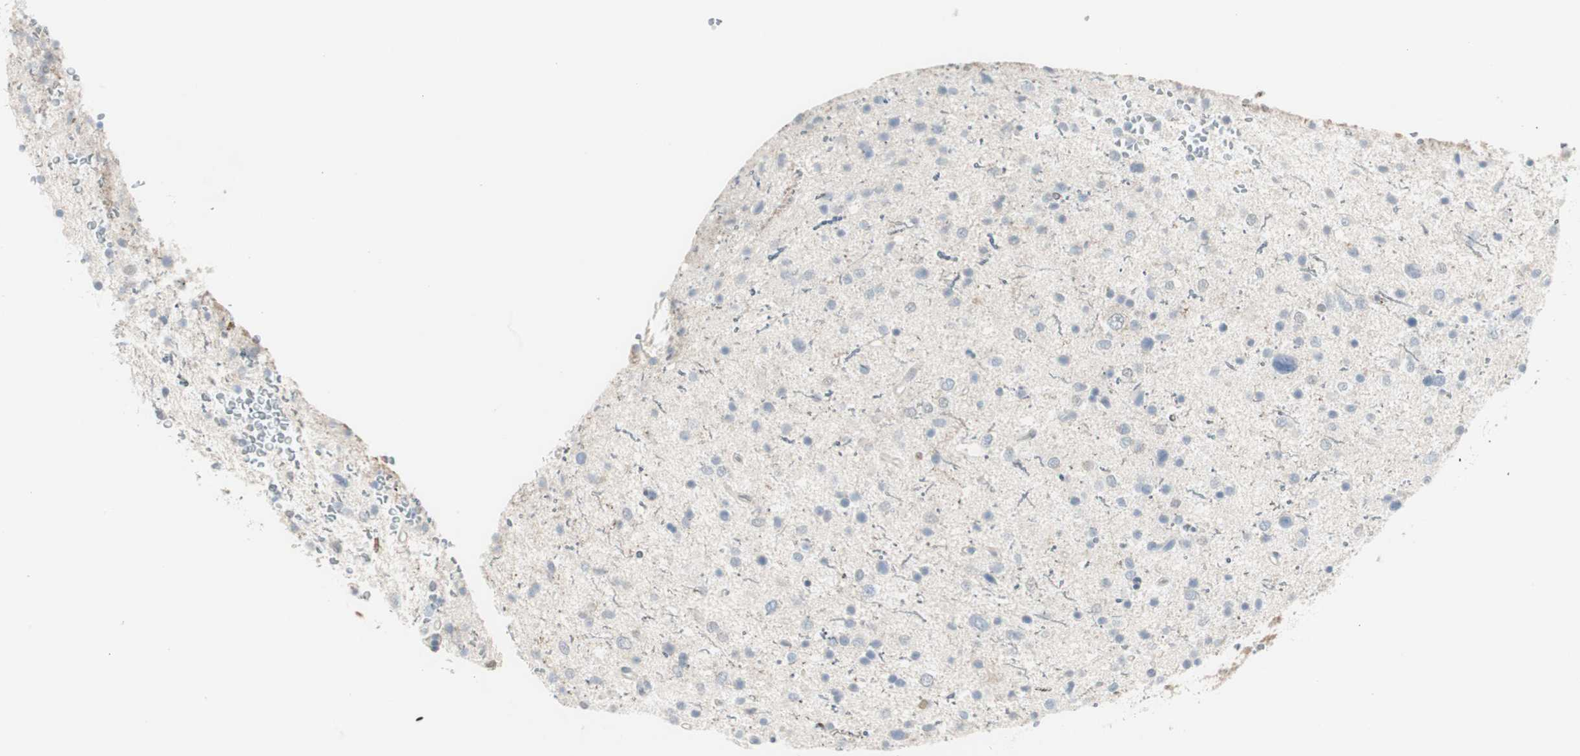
{"staining": {"intensity": "moderate", "quantity": "<25%", "location": "nuclear"}, "tissue": "glioma", "cell_type": "Tumor cells", "image_type": "cancer", "snomed": [{"axis": "morphology", "description": "Glioma, malignant, Low grade"}, {"axis": "topography", "description": "Brain"}], "caption": "A brown stain shows moderate nuclear positivity of a protein in malignant glioma (low-grade) tumor cells.", "gene": "CACNA2D1", "patient": {"sex": "female", "age": 37}}